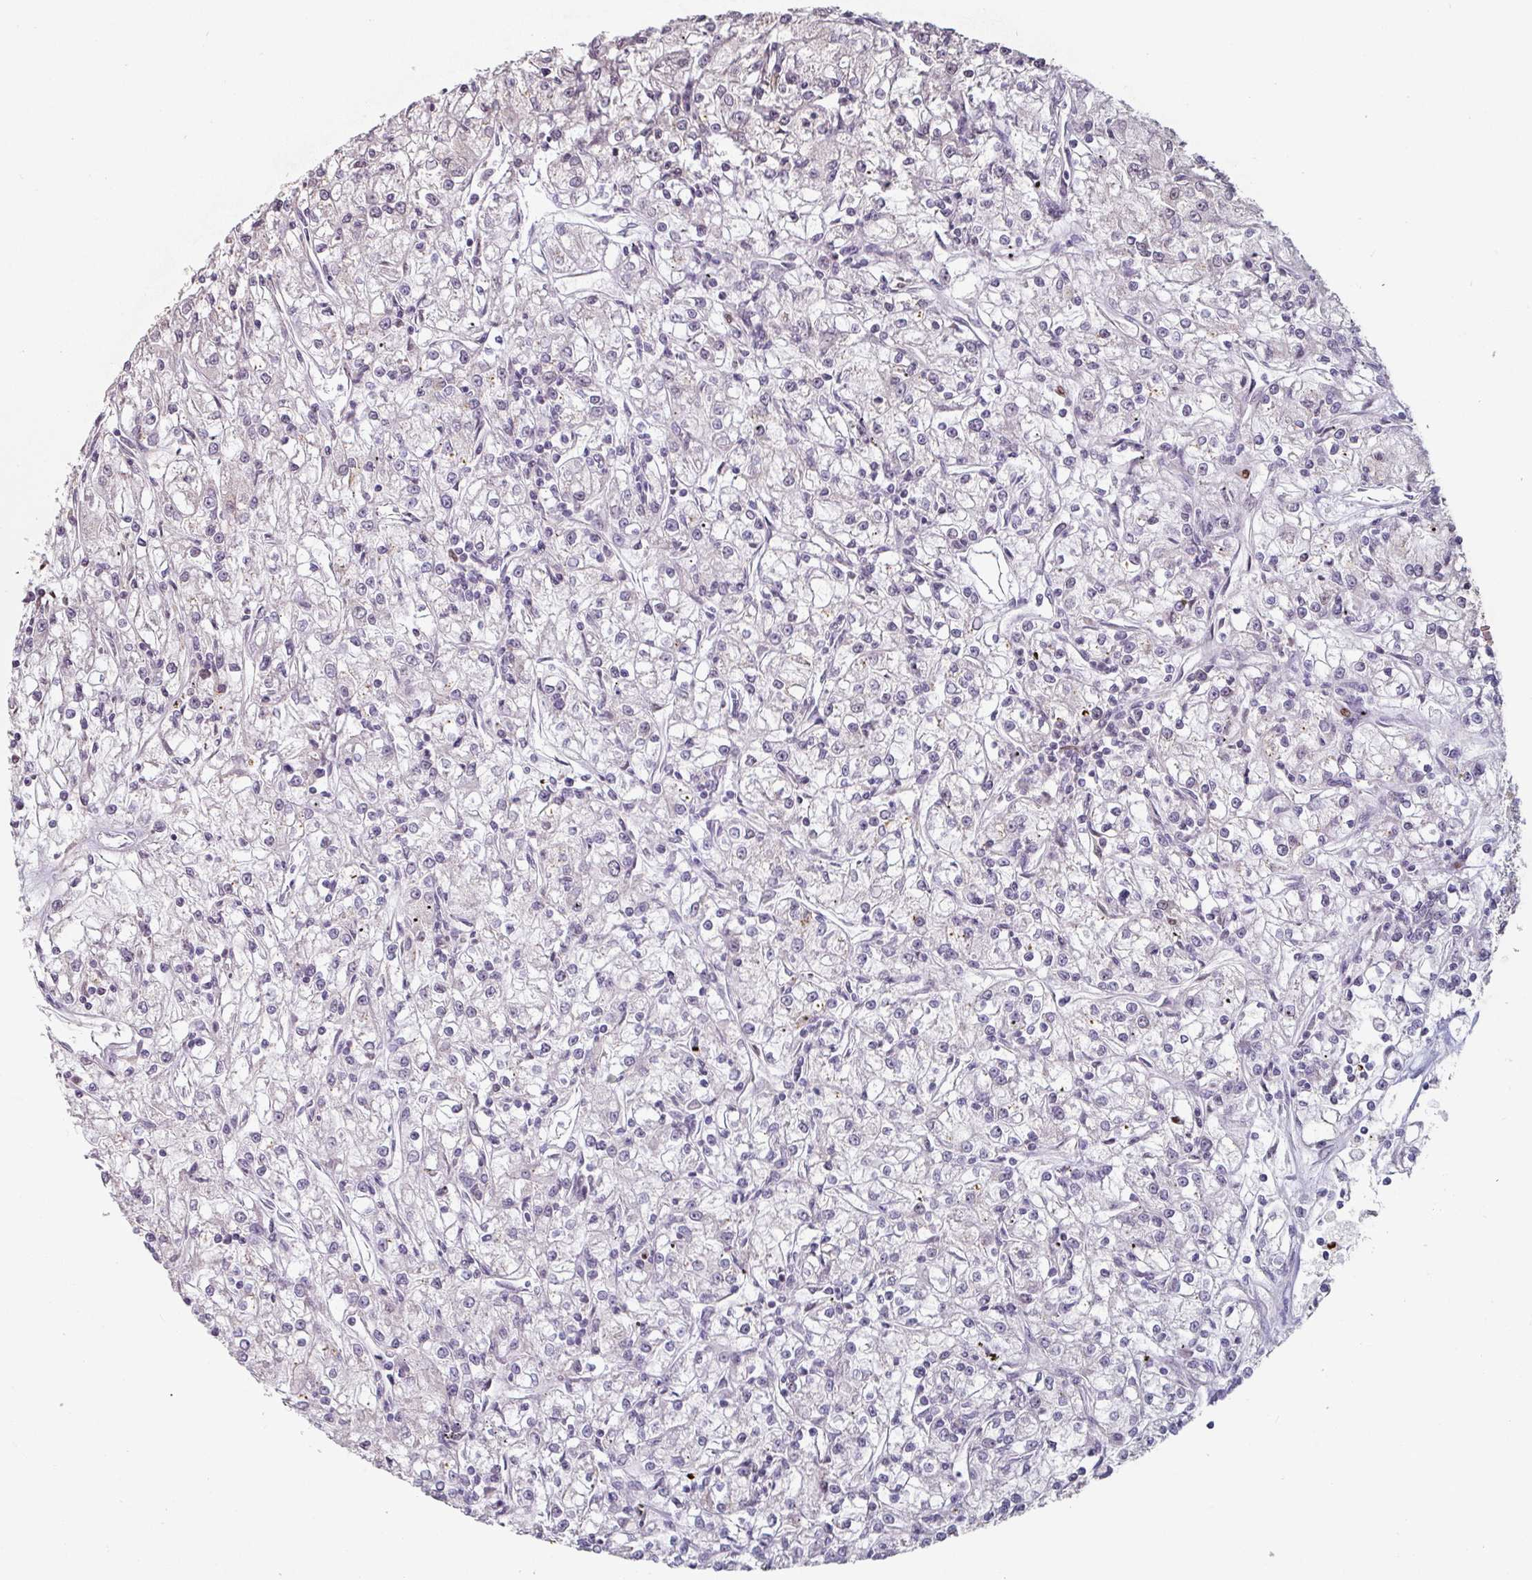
{"staining": {"intensity": "negative", "quantity": "none", "location": "none"}, "tissue": "renal cancer", "cell_type": "Tumor cells", "image_type": "cancer", "snomed": [{"axis": "morphology", "description": "Adenocarcinoma, NOS"}, {"axis": "topography", "description": "Kidney"}], "caption": "Tumor cells show no significant protein staining in renal cancer.", "gene": "ZBTB6", "patient": {"sex": "female", "age": 59}}